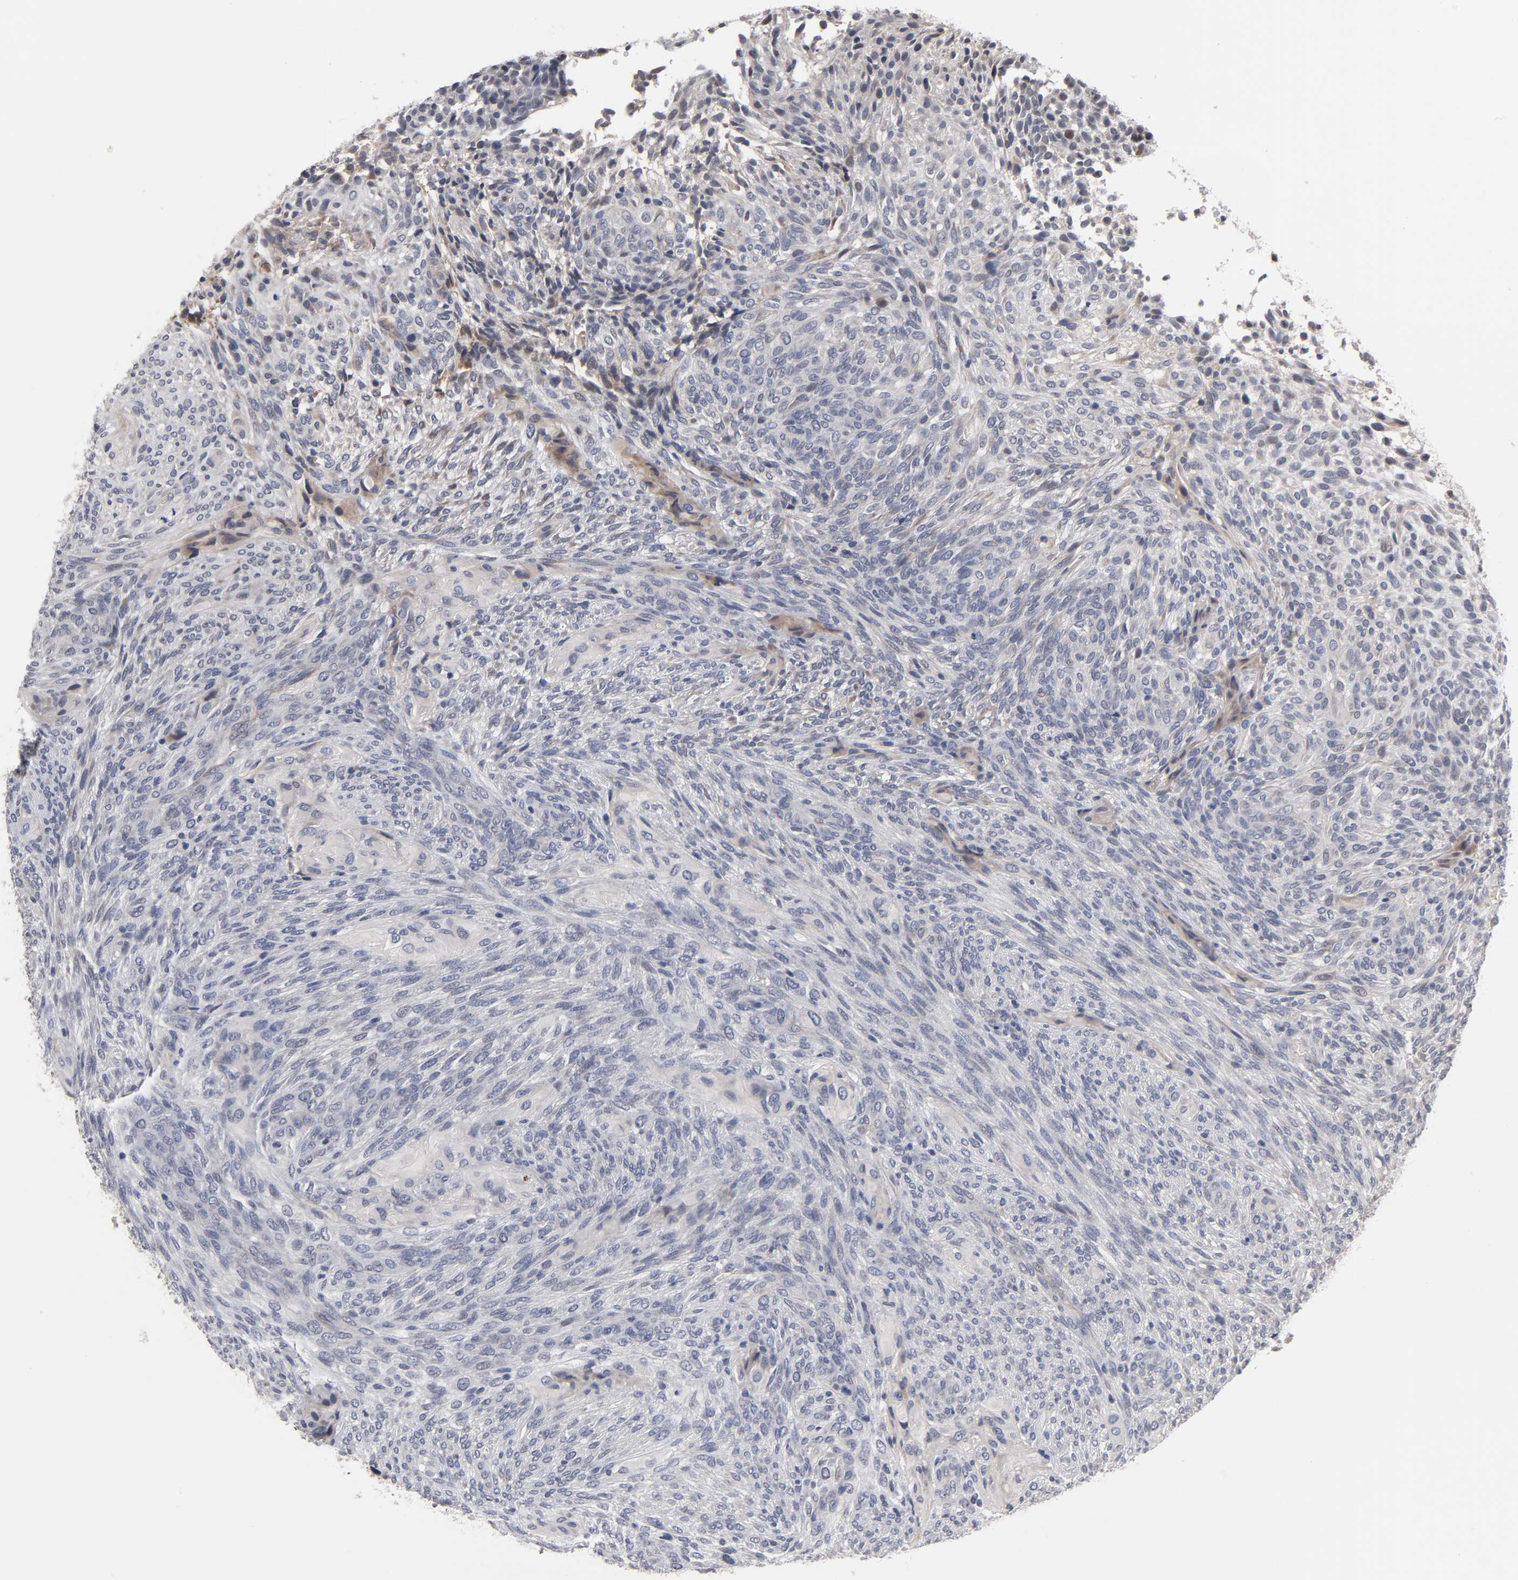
{"staining": {"intensity": "moderate", "quantity": "<25%", "location": "cytoplasmic/membranous"}, "tissue": "glioma", "cell_type": "Tumor cells", "image_type": "cancer", "snomed": [{"axis": "morphology", "description": "Glioma, malignant, High grade"}, {"axis": "topography", "description": "Cerebral cortex"}], "caption": "Immunohistochemical staining of malignant high-grade glioma exhibits moderate cytoplasmic/membranous protein staining in about <25% of tumor cells. The staining is performed using DAB brown chromogen to label protein expression. The nuclei are counter-stained blue using hematoxylin.", "gene": "HNF4A", "patient": {"sex": "female", "age": 55}}